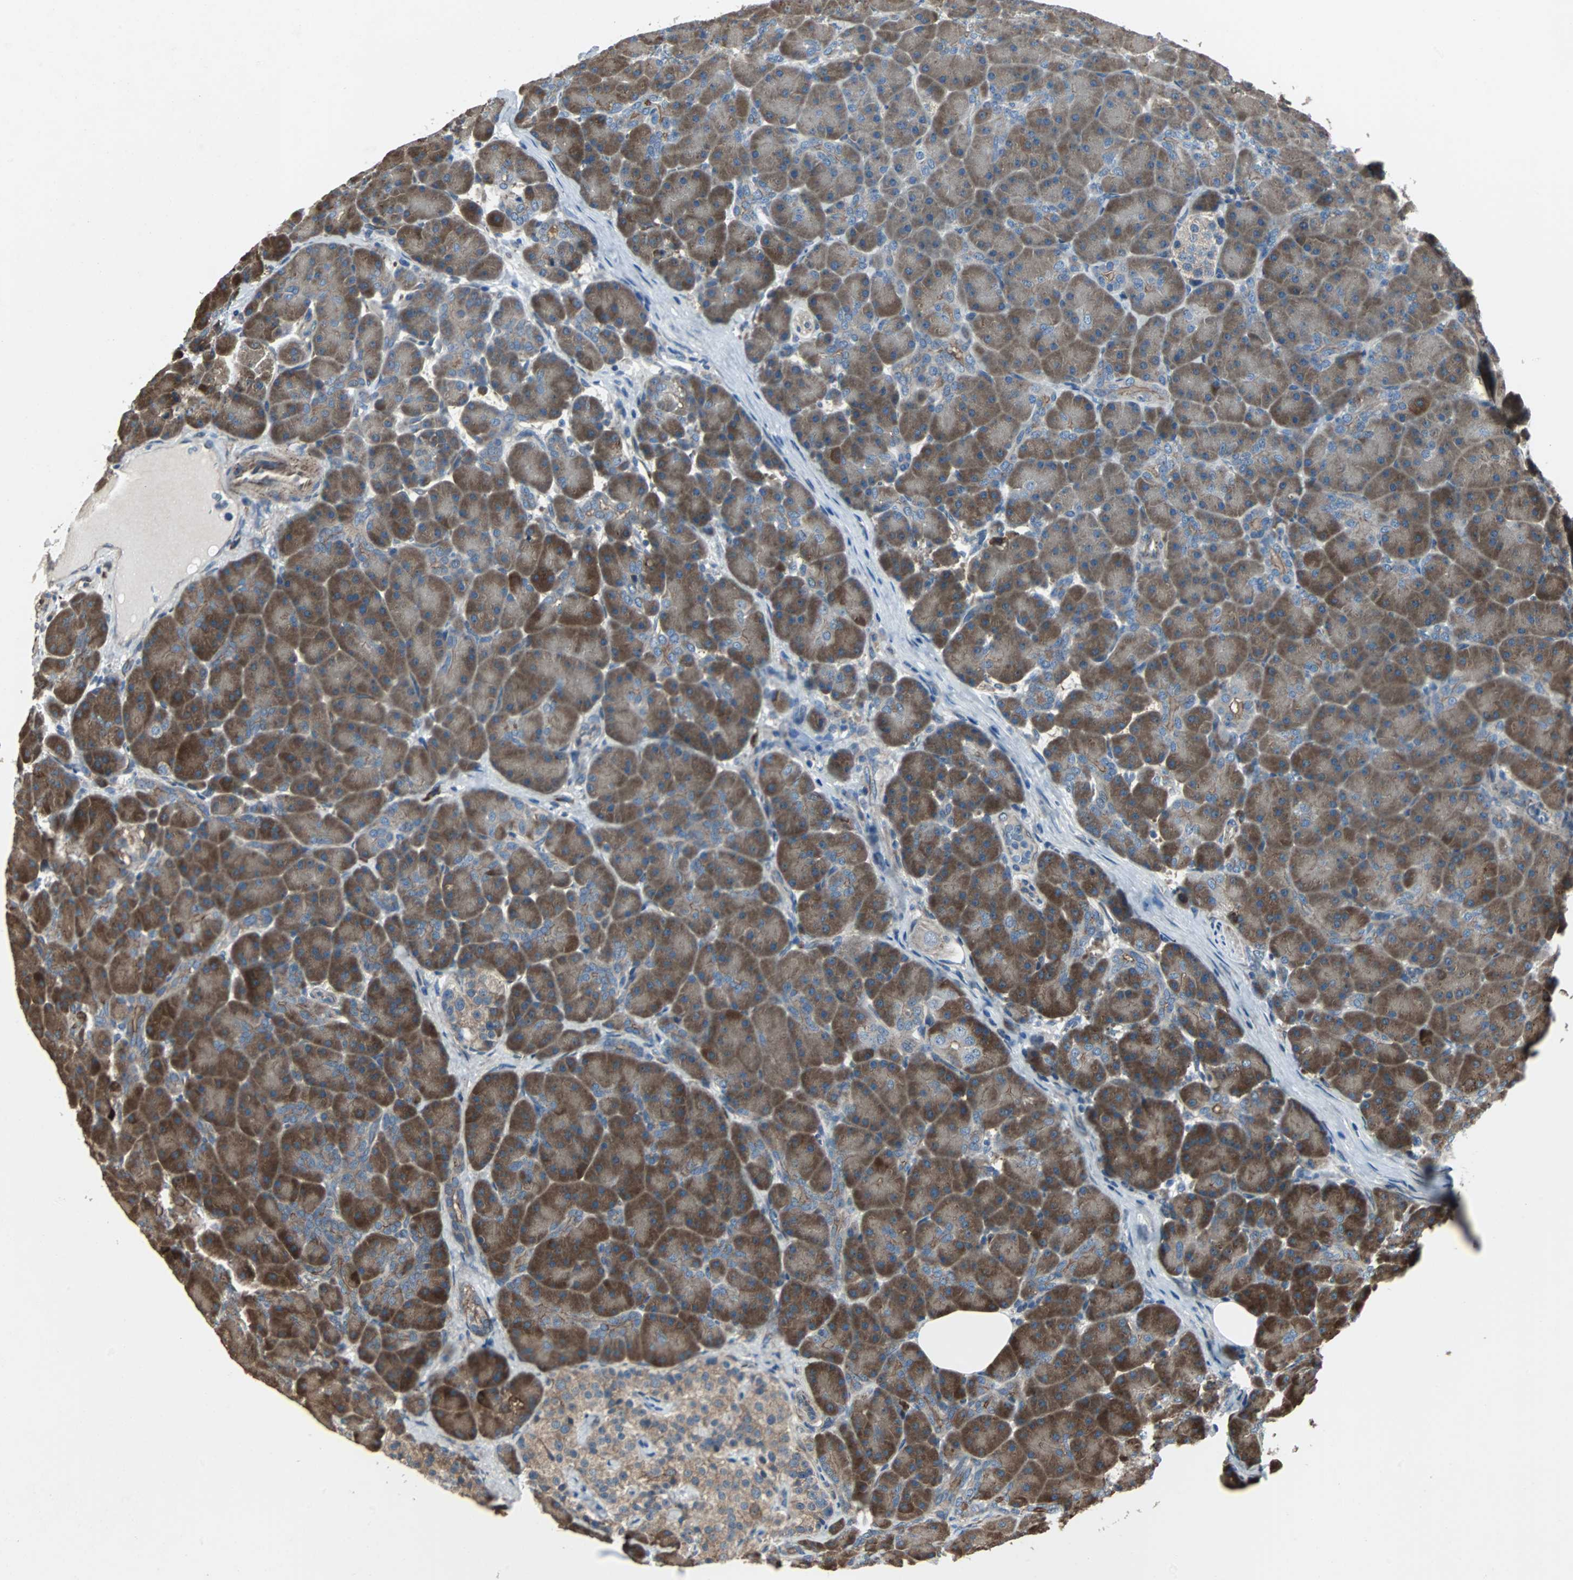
{"staining": {"intensity": "strong", "quantity": ">75%", "location": "cytoplasmic/membranous"}, "tissue": "pancreas", "cell_type": "Exocrine glandular cells", "image_type": "normal", "snomed": [{"axis": "morphology", "description": "Normal tissue, NOS"}, {"axis": "topography", "description": "Pancreas"}], "caption": "Protein expression analysis of unremarkable pancreas displays strong cytoplasmic/membranous expression in about >75% of exocrine glandular cells. (brown staining indicates protein expression, while blue staining denotes nuclei).", "gene": "CHP1", "patient": {"sex": "male", "age": 66}}